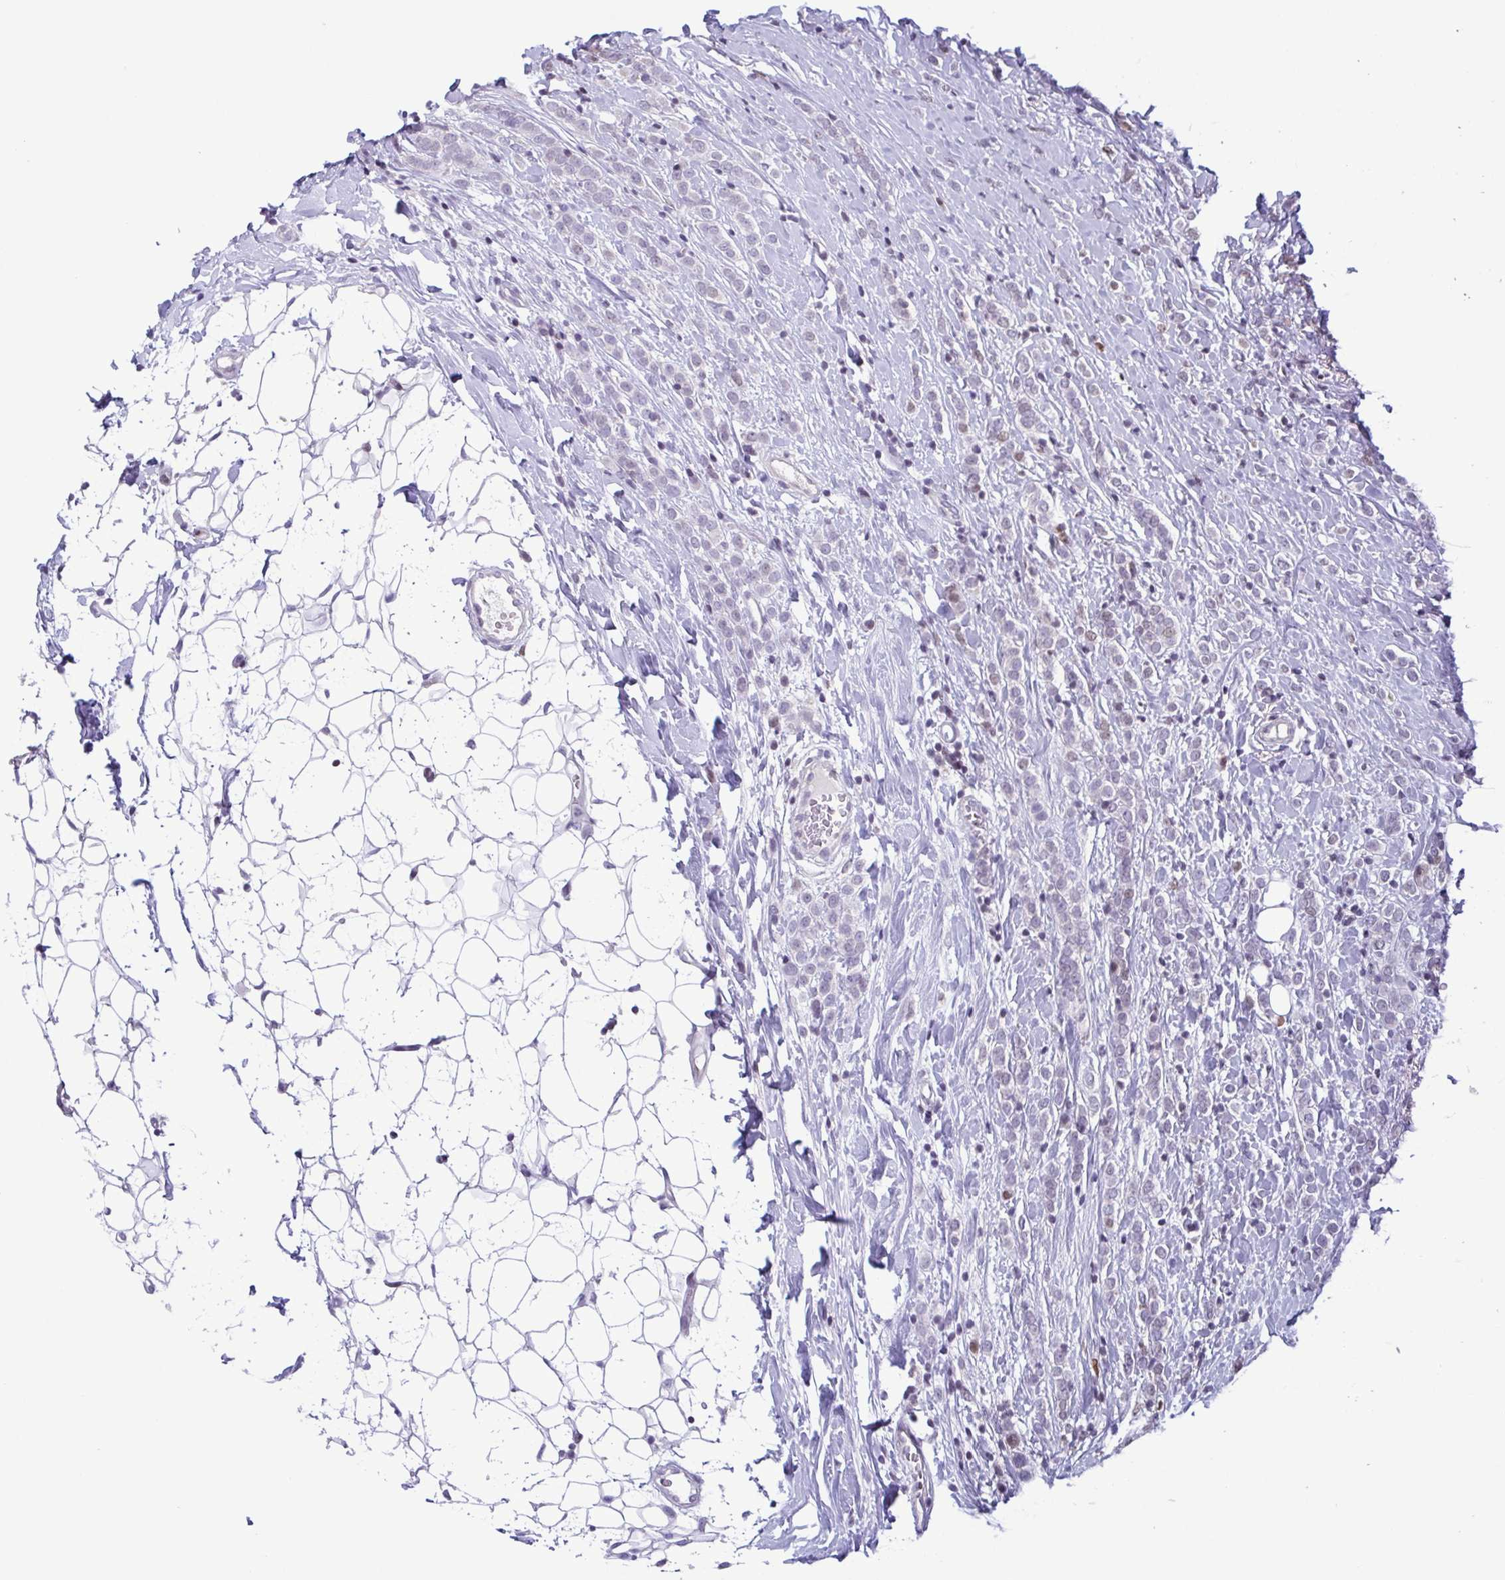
{"staining": {"intensity": "negative", "quantity": "none", "location": "none"}, "tissue": "breast cancer", "cell_type": "Tumor cells", "image_type": "cancer", "snomed": [{"axis": "morphology", "description": "Lobular carcinoma"}, {"axis": "topography", "description": "Breast"}], "caption": "Breast lobular carcinoma stained for a protein using IHC displays no staining tumor cells.", "gene": "IRF1", "patient": {"sex": "female", "age": 49}}